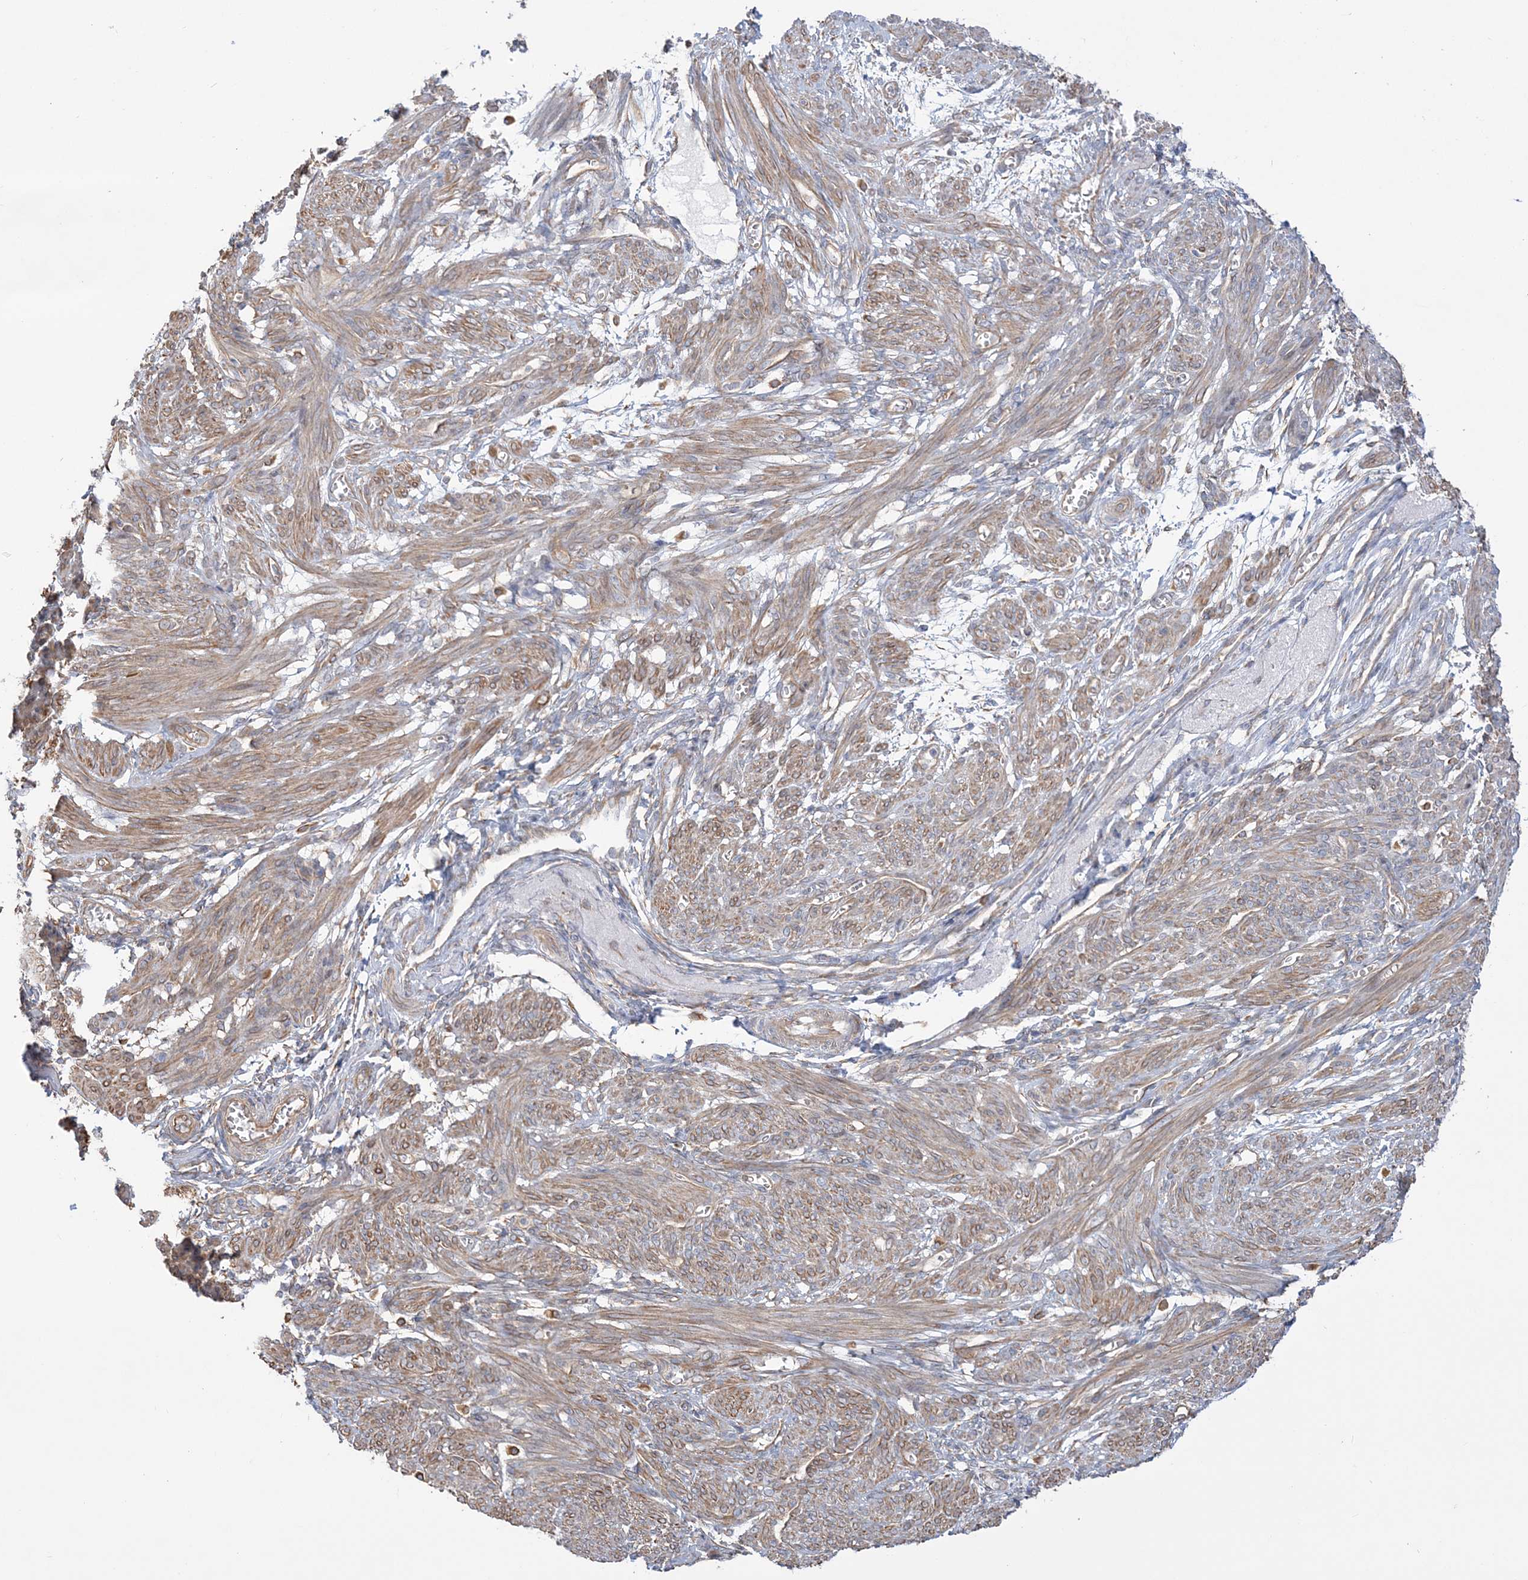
{"staining": {"intensity": "moderate", "quantity": ">75%", "location": "cytoplasmic/membranous"}, "tissue": "smooth muscle", "cell_type": "Smooth muscle cells", "image_type": "normal", "snomed": [{"axis": "morphology", "description": "Normal tissue, NOS"}, {"axis": "topography", "description": "Smooth muscle"}], "caption": "IHC (DAB) staining of normal smooth muscle shows moderate cytoplasmic/membranous protein expression in approximately >75% of smooth muscle cells.", "gene": "ZNF821", "patient": {"sex": "female", "age": 39}}